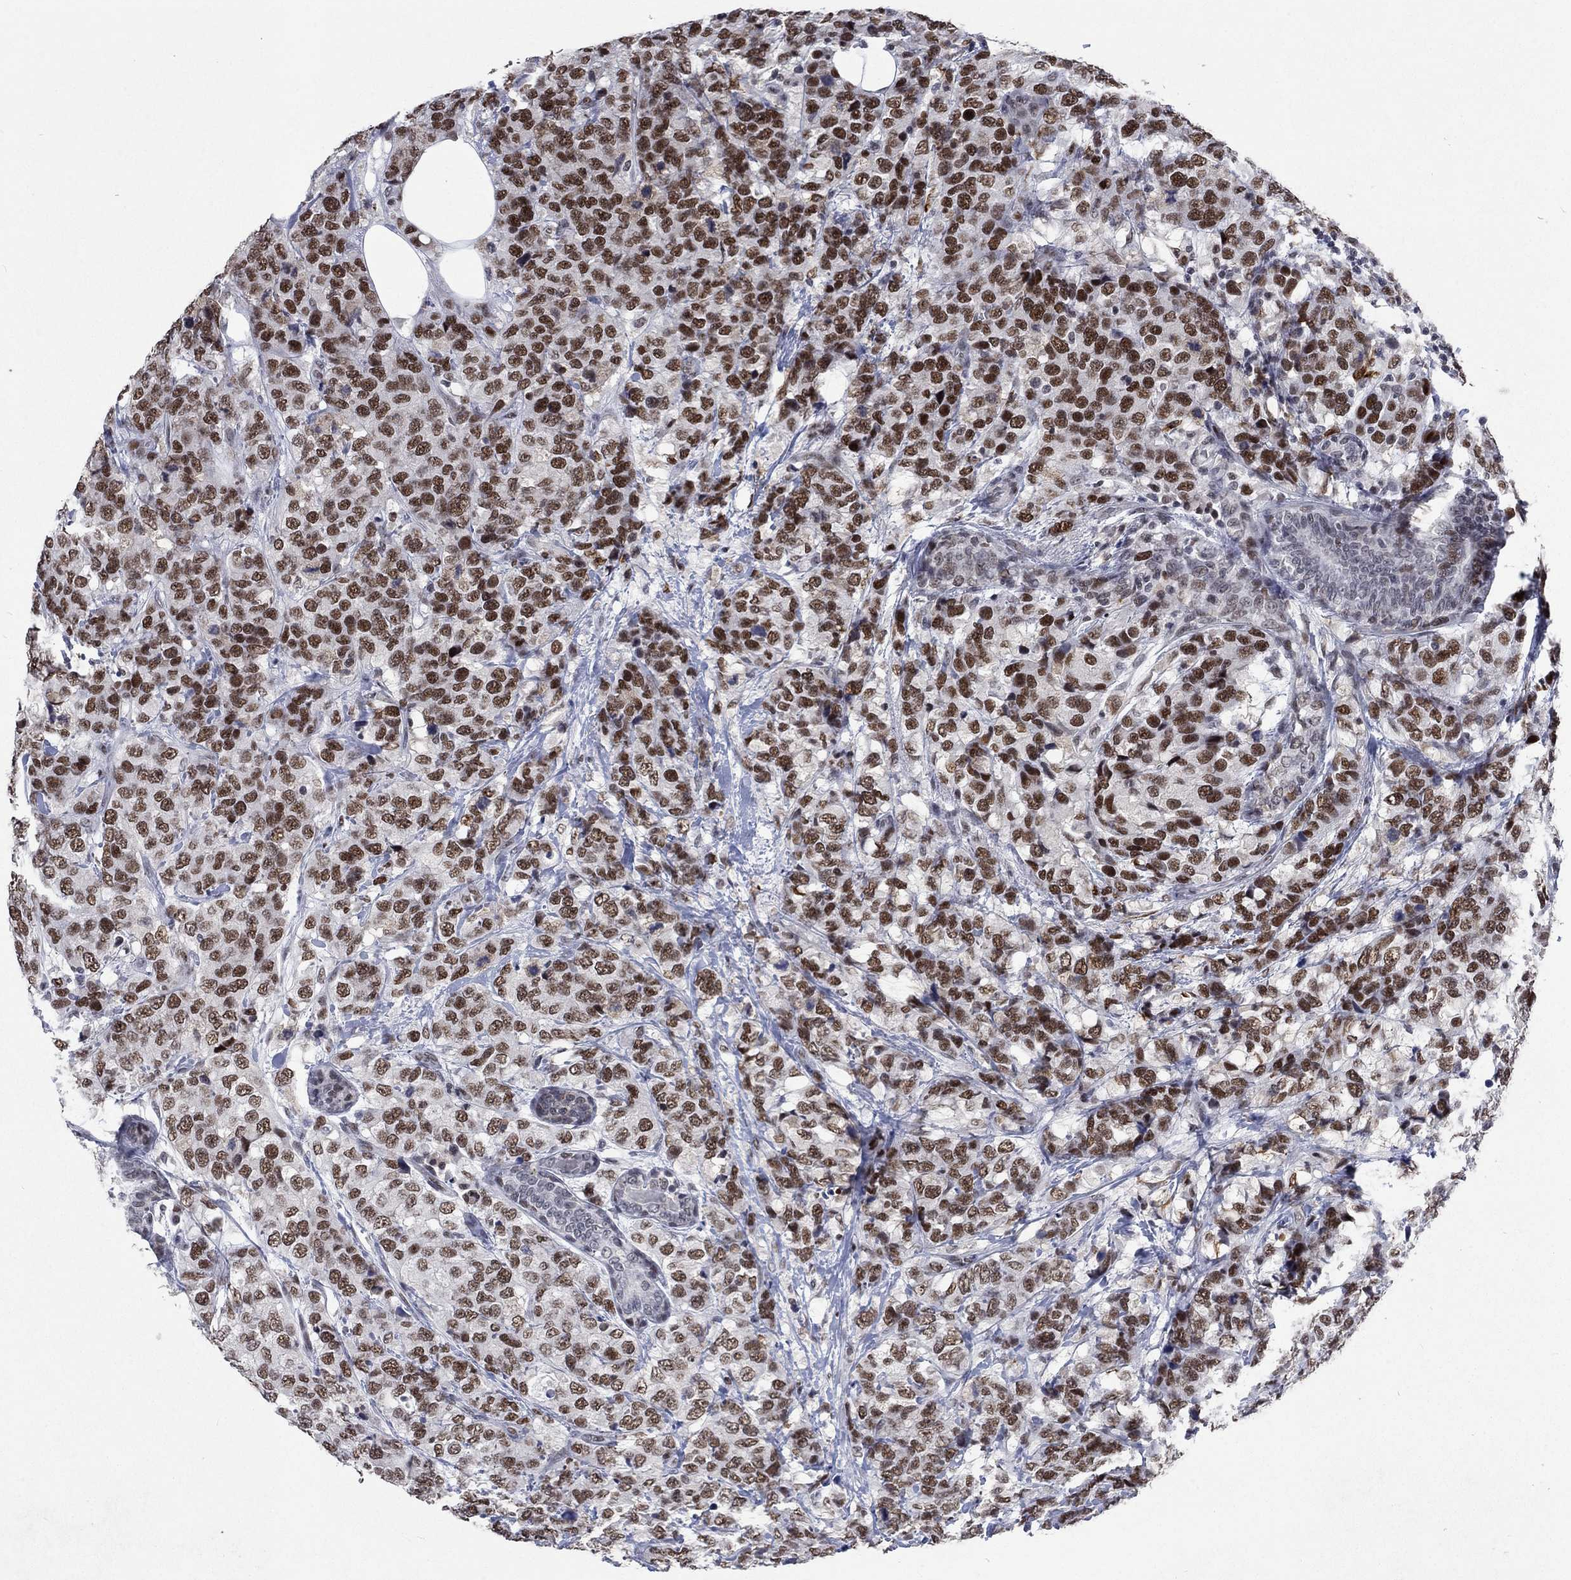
{"staining": {"intensity": "strong", "quantity": ">75%", "location": "nuclear"}, "tissue": "breast cancer", "cell_type": "Tumor cells", "image_type": "cancer", "snomed": [{"axis": "morphology", "description": "Lobular carcinoma"}, {"axis": "topography", "description": "Breast"}], "caption": "Human breast lobular carcinoma stained with a protein marker reveals strong staining in tumor cells.", "gene": "HCFC1", "patient": {"sex": "female", "age": 59}}